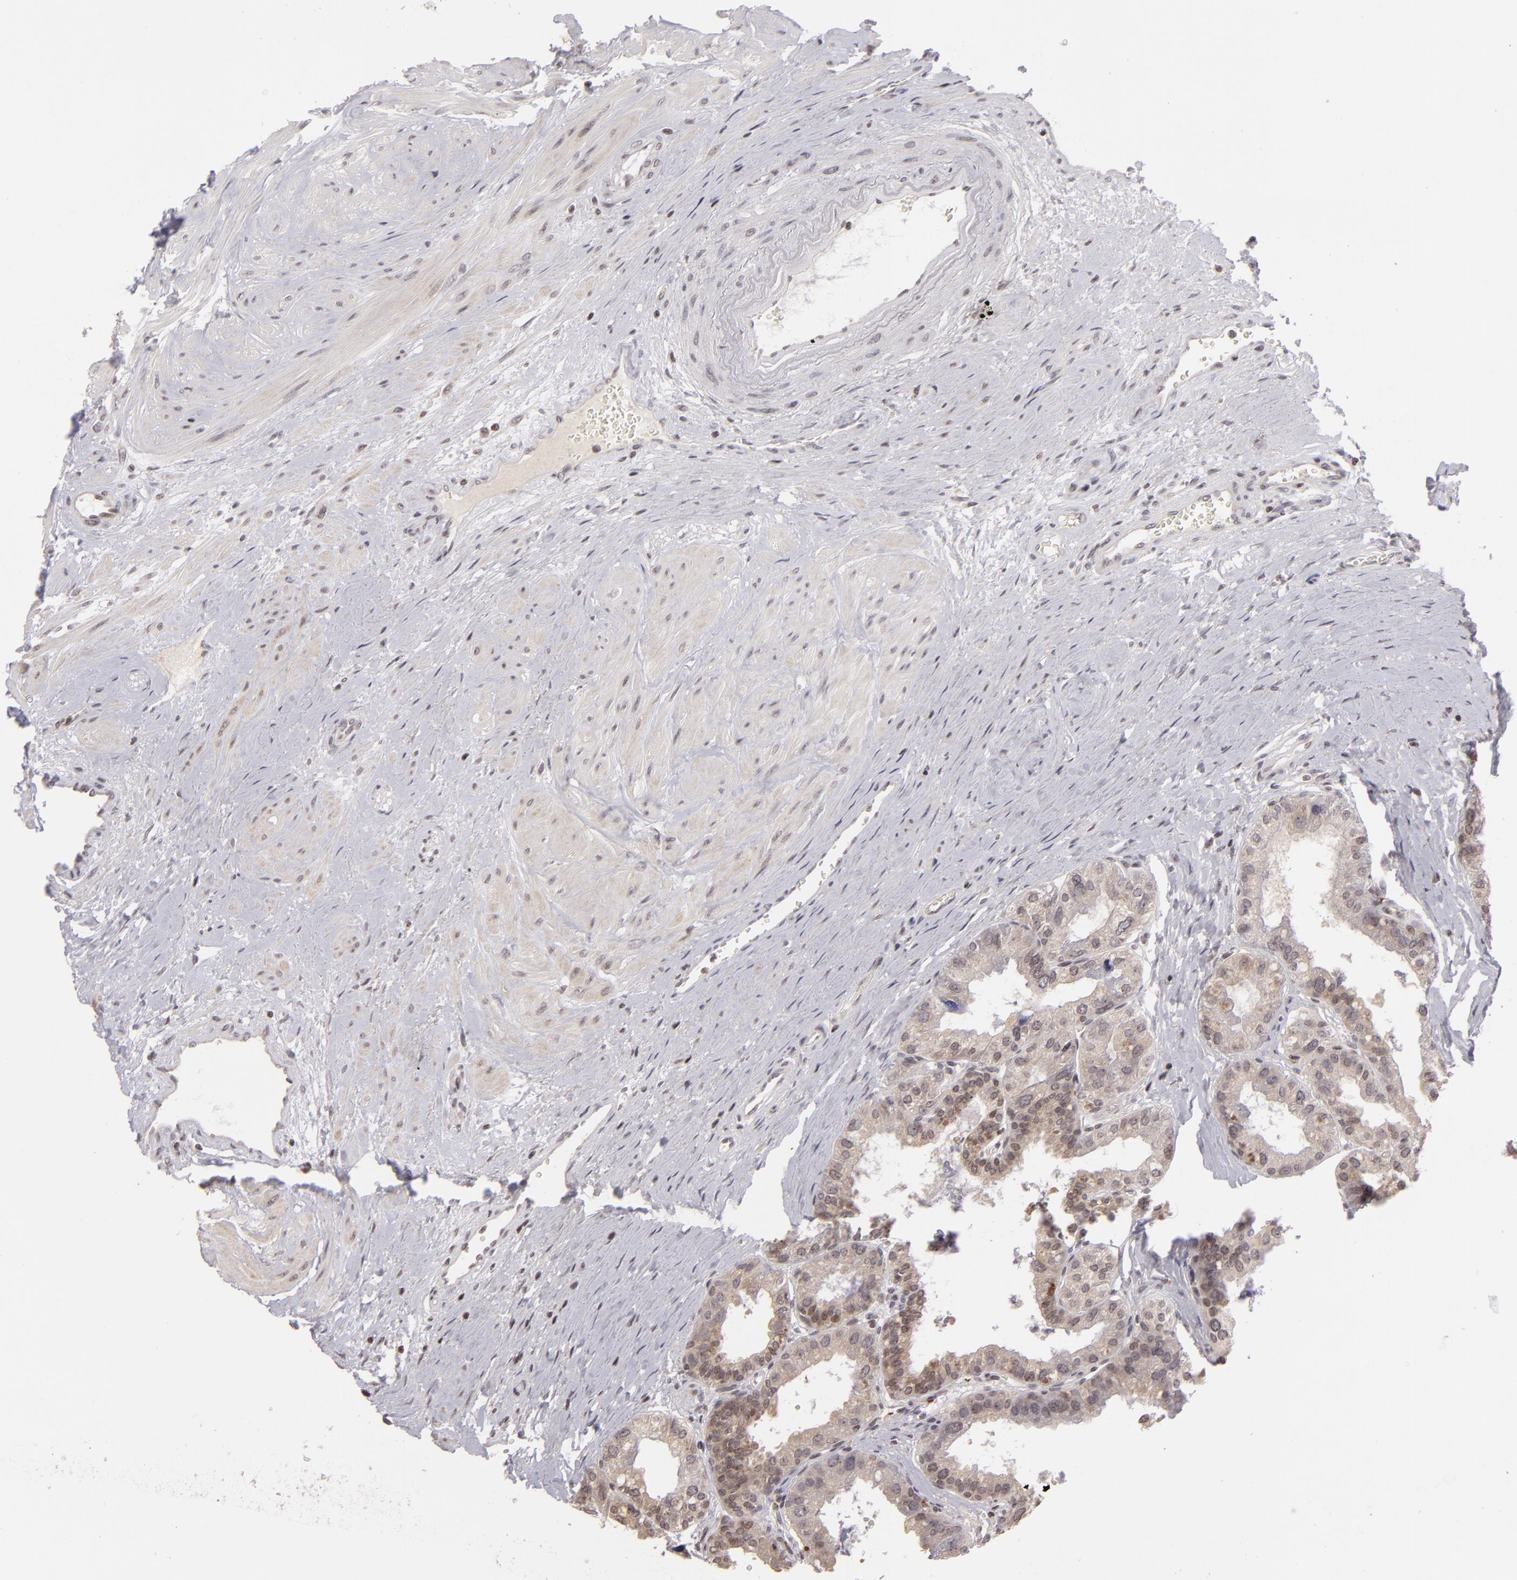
{"staining": {"intensity": "weak", "quantity": "25%-75%", "location": "nuclear"}, "tissue": "prostate", "cell_type": "Glandular cells", "image_type": "normal", "snomed": [{"axis": "morphology", "description": "Normal tissue, NOS"}, {"axis": "topography", "description": "Prostate"}], "caption": "Unremarkable prostate was stained to show a protein in brown. There is low levels of weak nuclear positivity in approximately 25%-75% of glandular cells. (Stains: DAB in brown, nuclei in blue, Microscopy: brightfield microscopy at high magnification).", "gene": "AKAP6", "patient": {"sex": "male", "age": 60}}